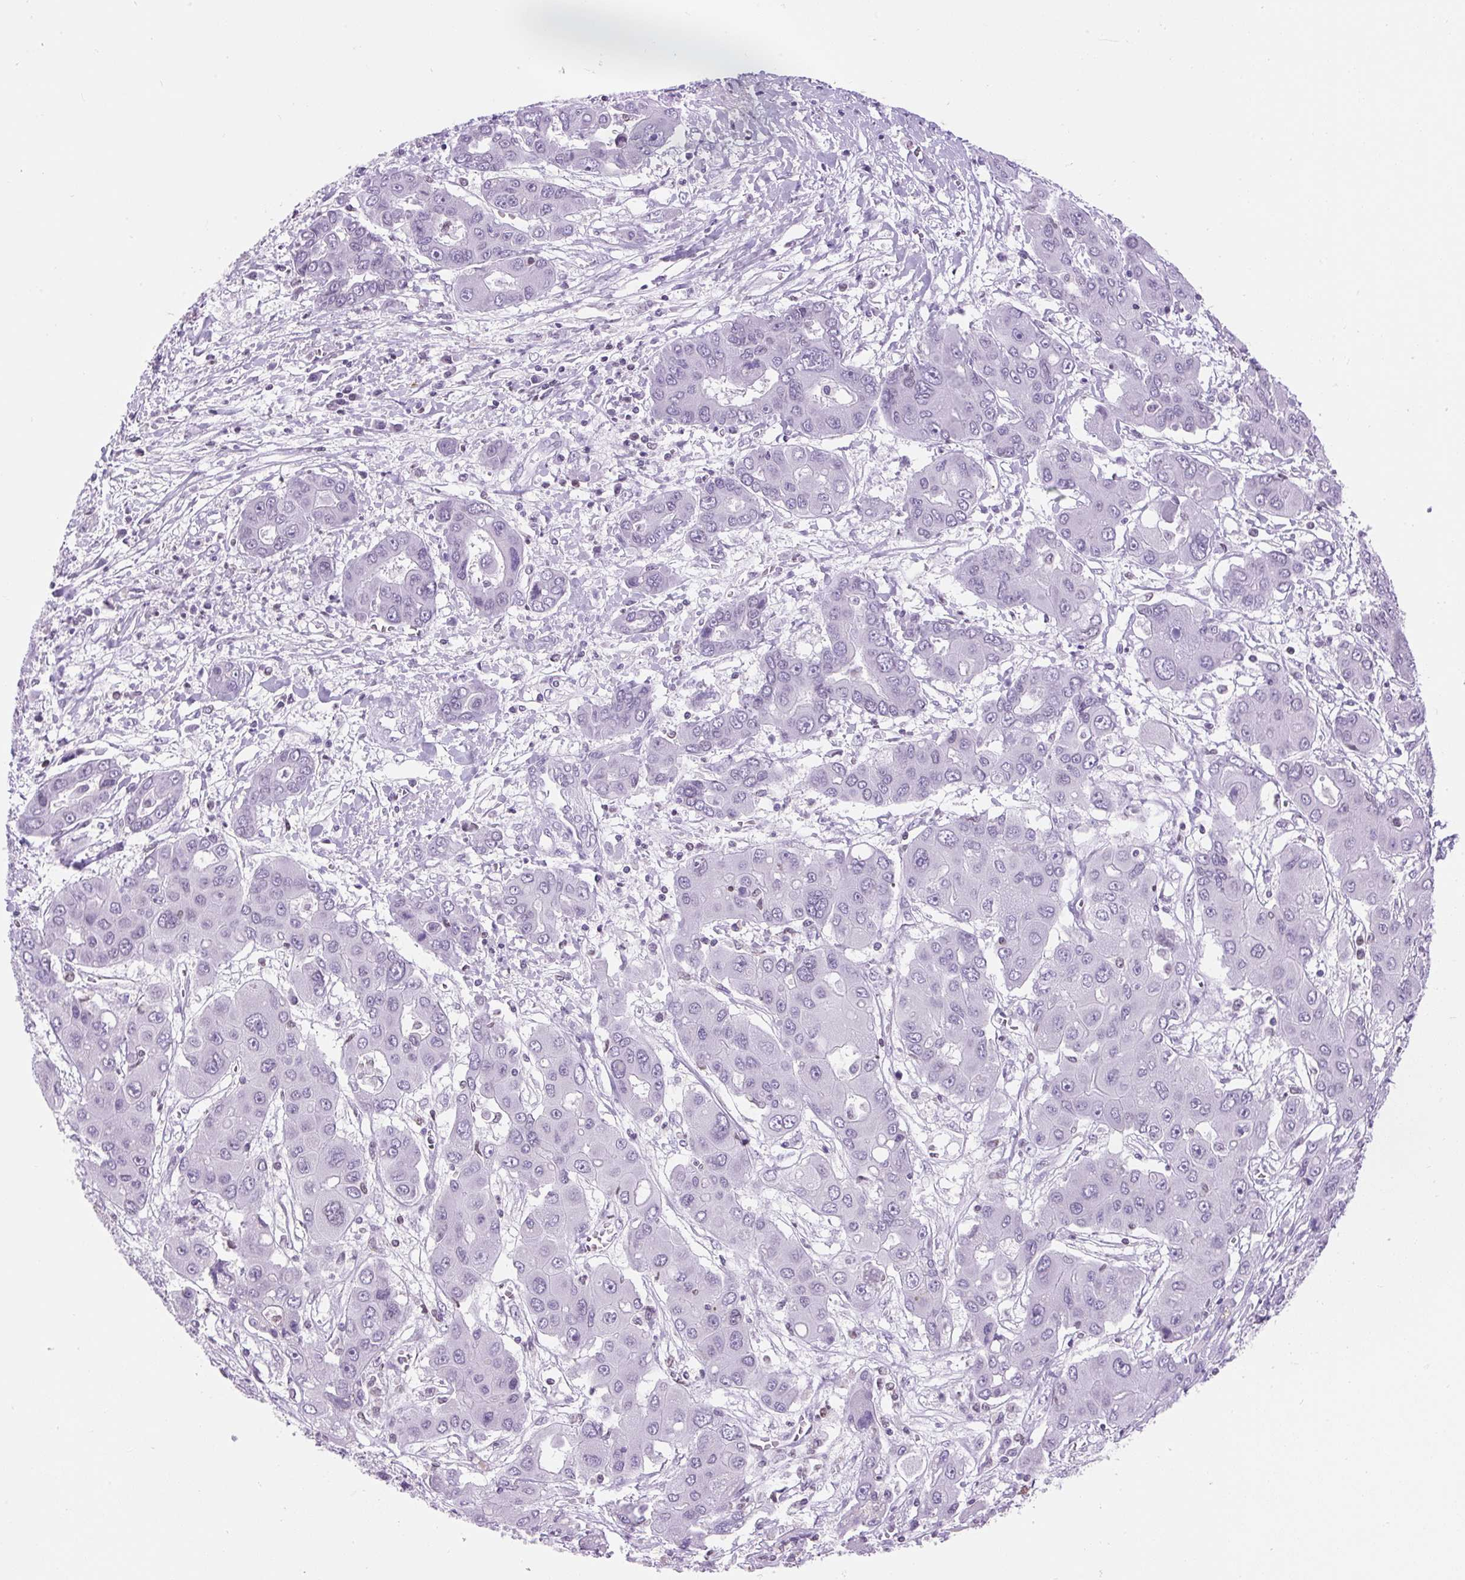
{"staining": {"intensity": "negative", "quantity": "none", "location": "none"}, "tissue": "liver cancer", "cell_type": "Tumor cells", "image_type": "cancer", "snomed": [{"axis": "morphology", "description": "Cholangiocarcinoma"}, {"axis": "topography", "description": "Liver"}], "caption": "Immunohistochemistry (IHC) of liver cancer reveals no expression in tumor cells. (DAB (3,3'-diaminobenzidine) immunohistochemistry (IHC) with hematoxylin counter stain).", "gene": "VPREB1", "patient": {"sex": "male", "age": 67}}